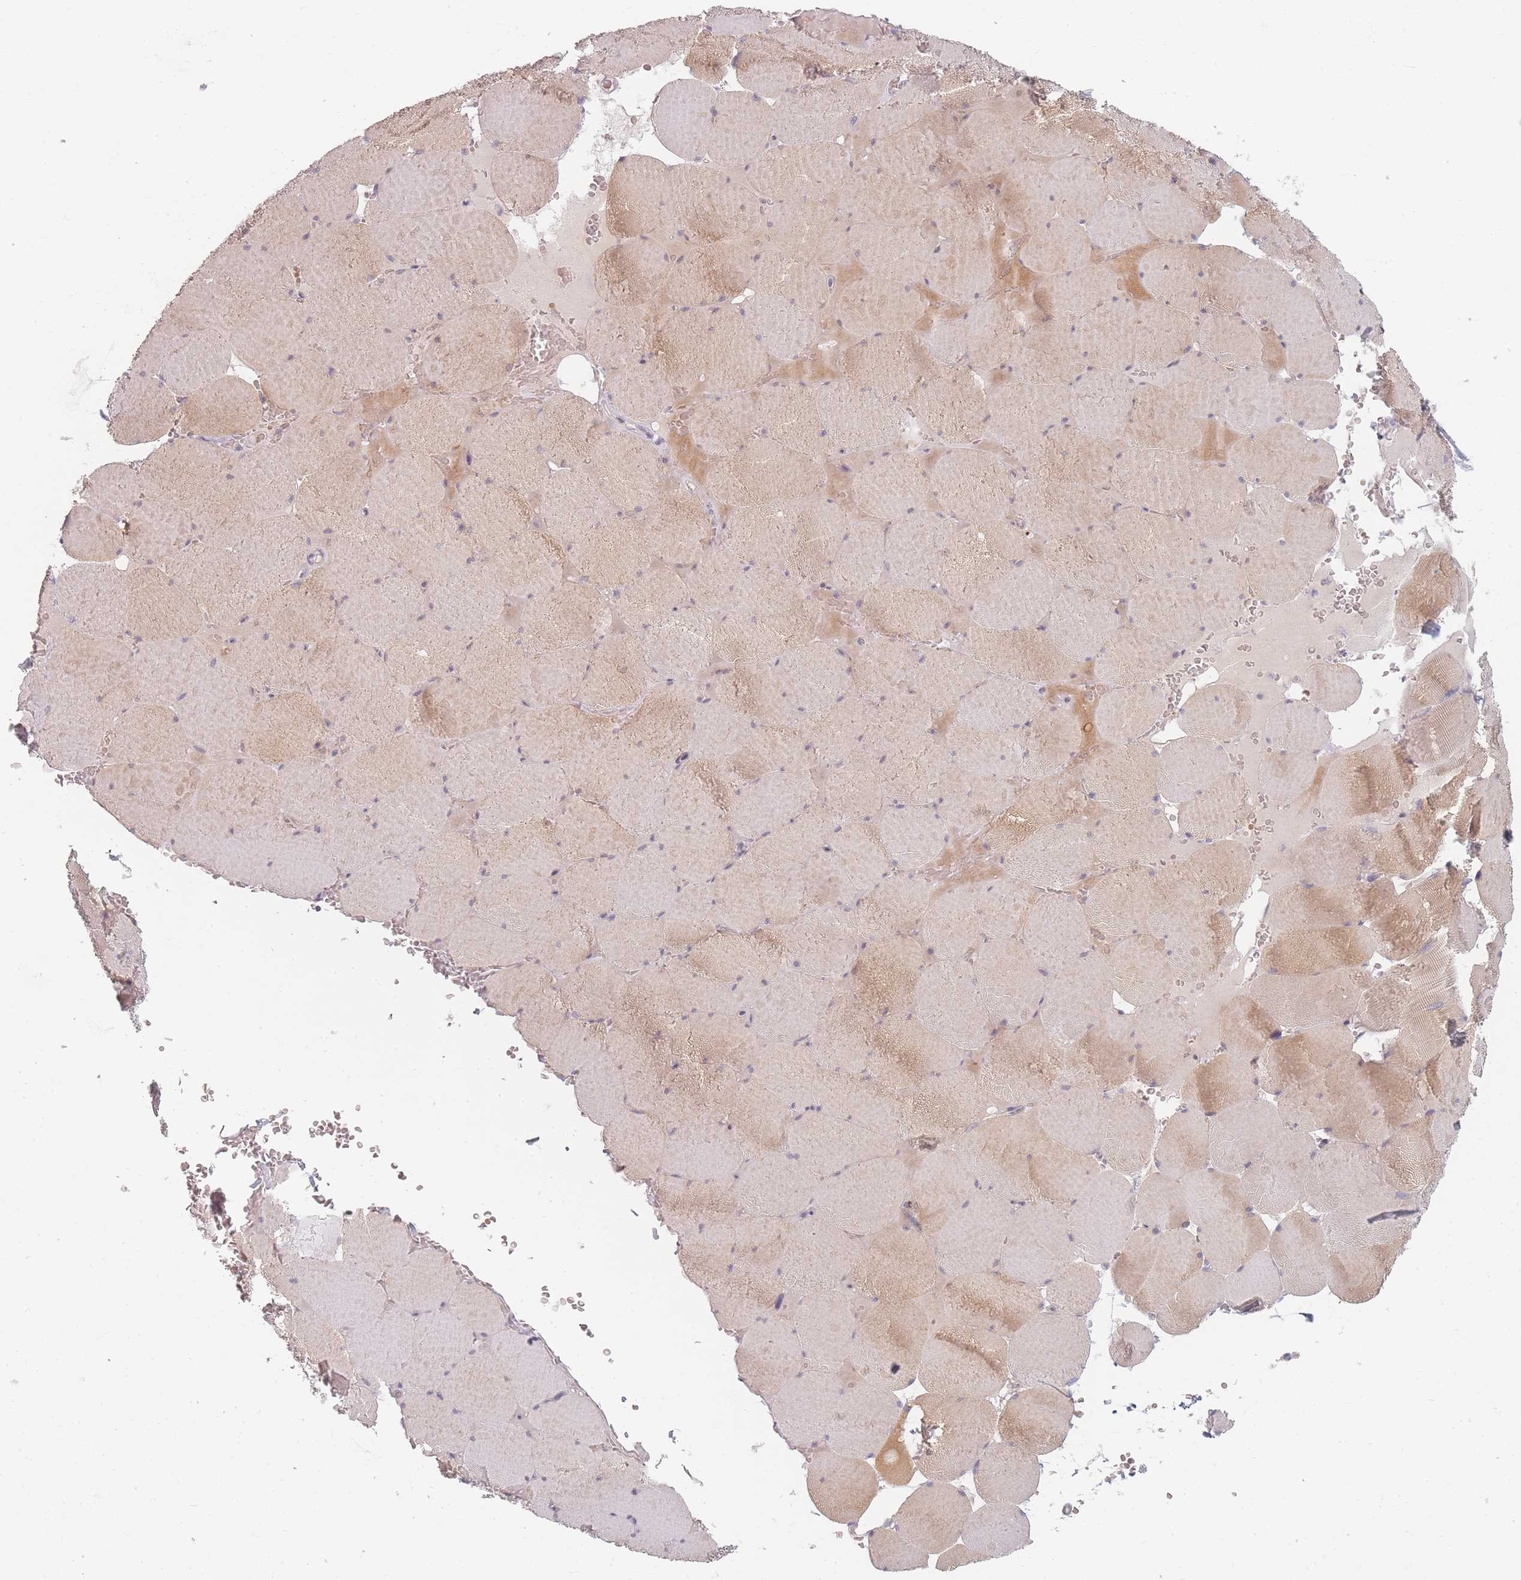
{"staining": {"intensity": "weak", "quantity": ">75%", "location": "cytoplasmic/membranous"}, "tissue": "skeletal muscle", "cell_type": "Myocytes", "image_type": "normal", "snomed": [{"axis": "morphology", "description": "Normal tissue, NOS"}, {"axis": "topography", "description": "Skeletal muscle"}, {"axis": "topography", "description": "Head-Neck"}], "caption": "A brown stain highlights weak cytoplasmic/membranous staining of a protein in myocytes of unremarkable human skeletal muscle. (DAB = brown stain, brightfield microscopy at high magnification).", "gene": "TMOD1", "patient": {"sex": "male", "age": 66}}